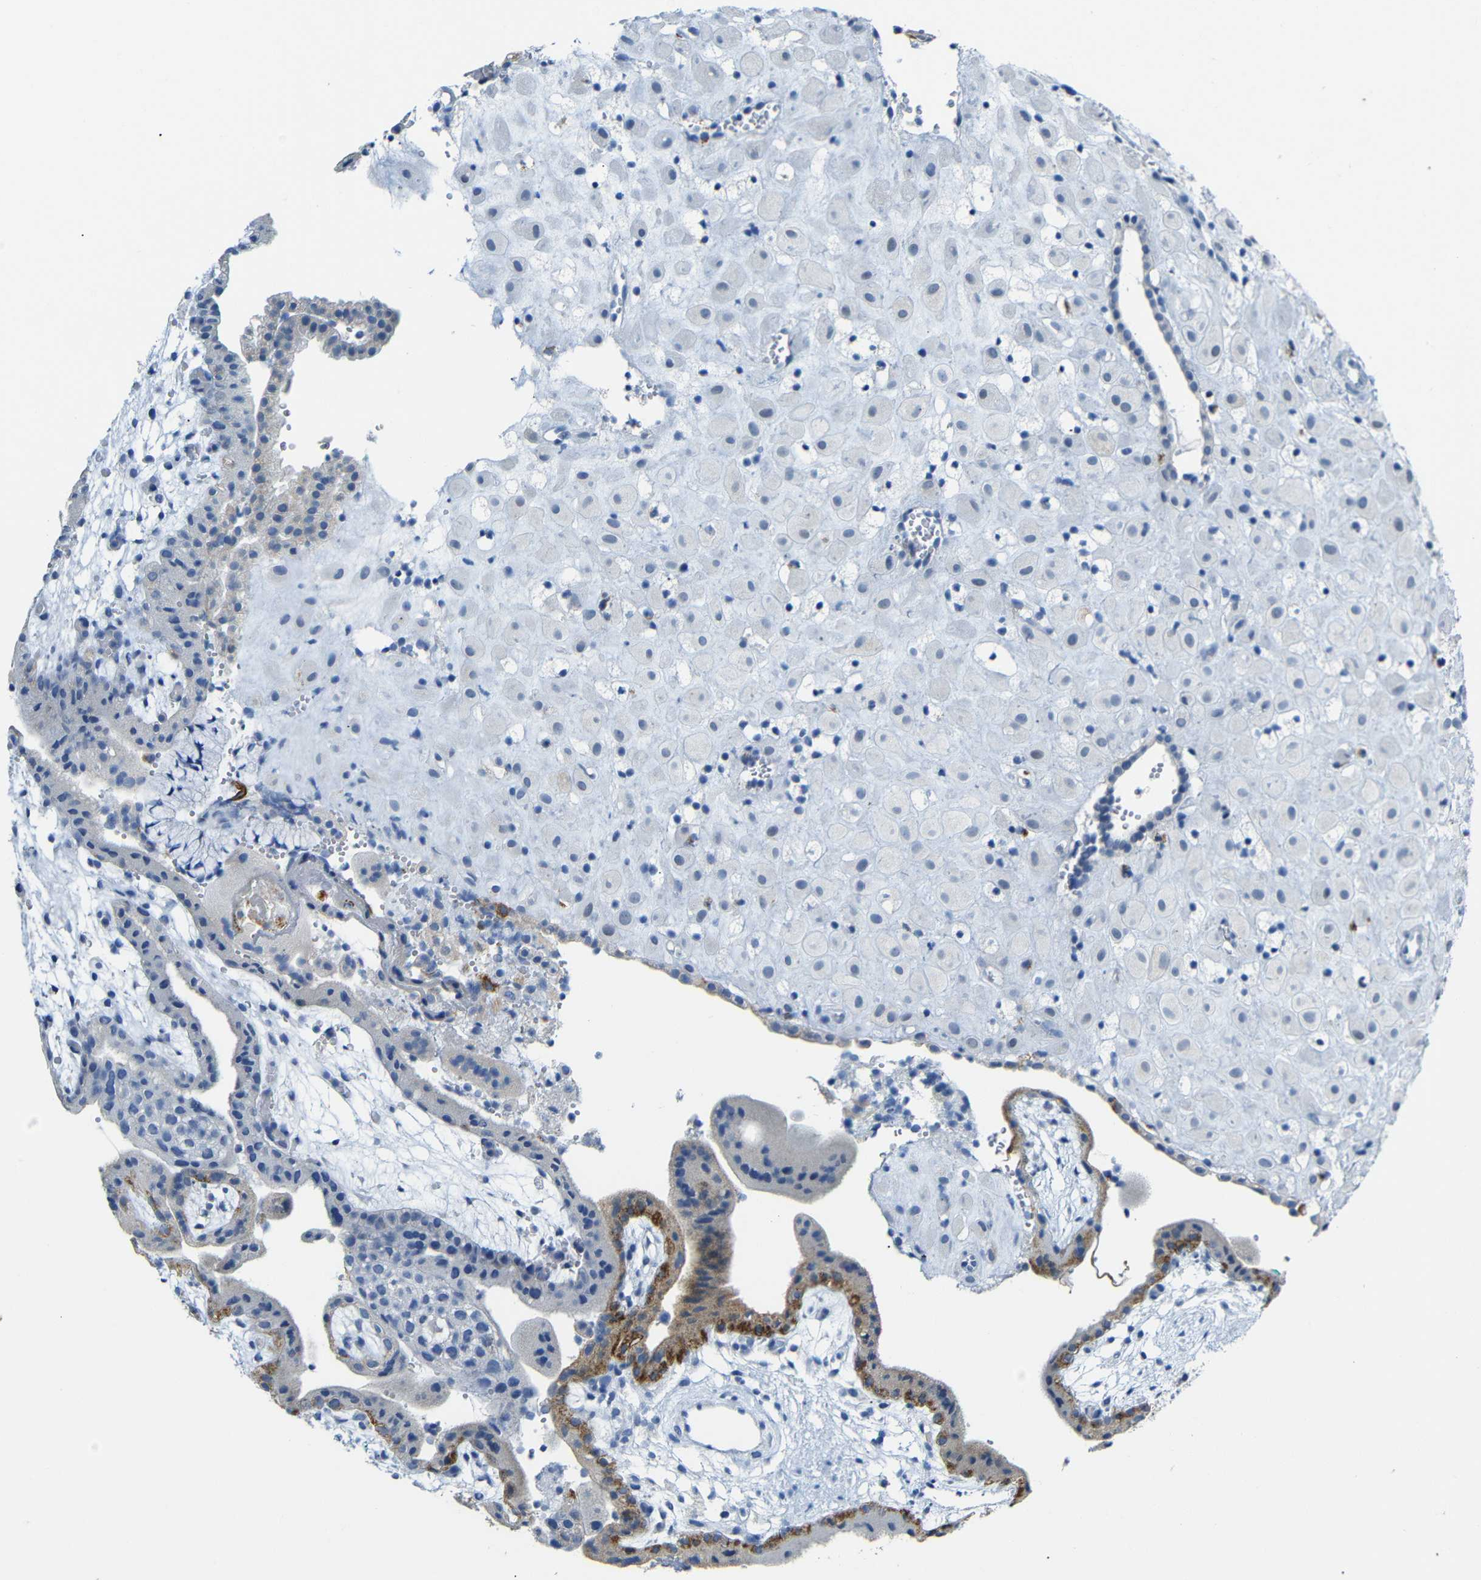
{"staining": {"intensity": "negative", "quantity": "none", "location": "none"}, "tissue": "placenta", "cell_type": "Decidual cells", "image_type": "normal", "snomed": [{"axis": "morphology", "description": "Normal tissue, NOS"}, {"axis": "topography", "description": "Placenta"}], "caption": "An immunohistochemistry histopathology image of normal placenta is shown. There is no staining in decidual cells of placenta.", "gene": "C15orf48", "patient": {"sex": "female", "age": 18}}